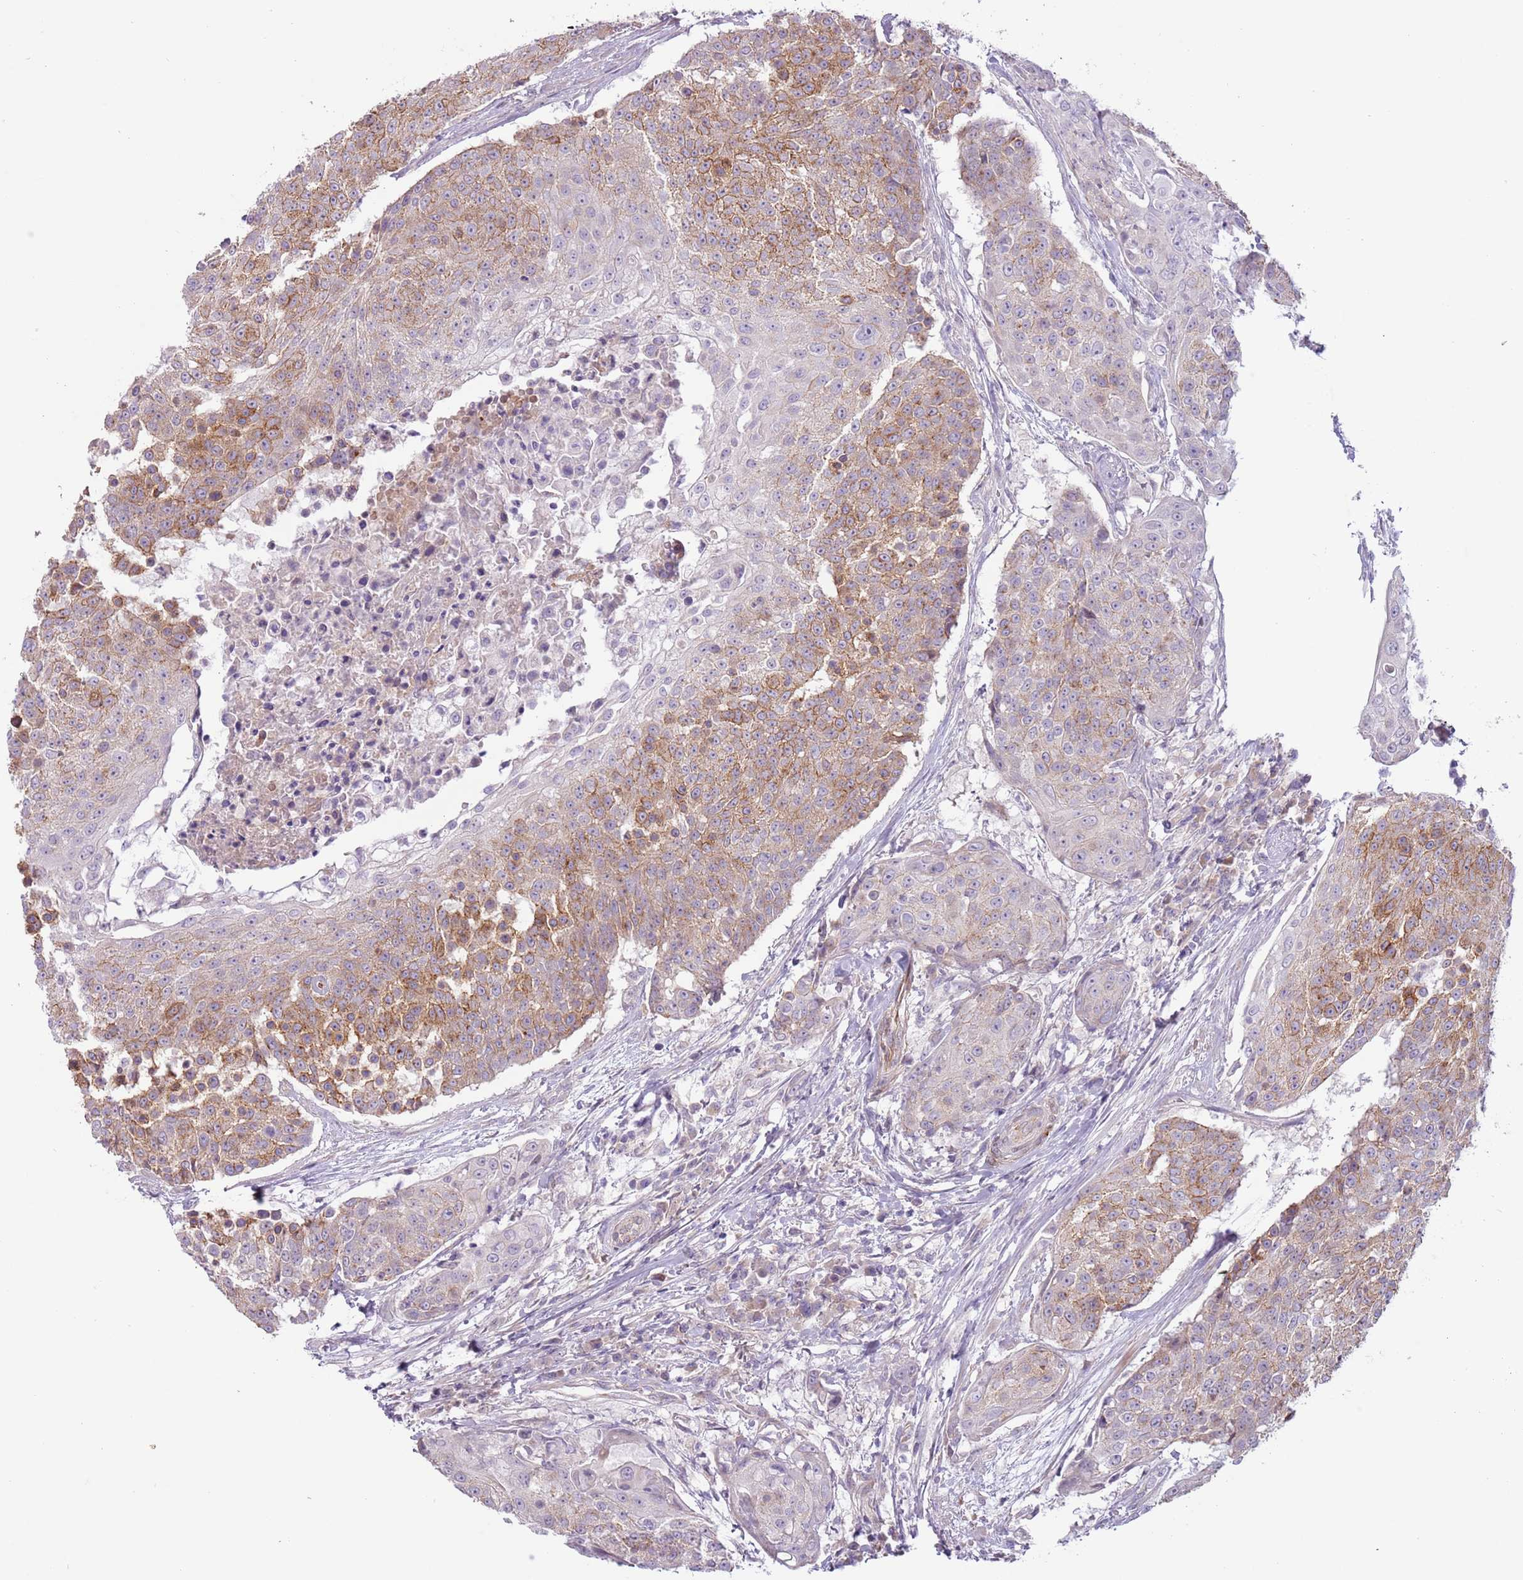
{"staining": {"intensity": "moderate", "quantity": "25%-75%", "location": "cytoplasmic/membranous"}, "tissue": "urothelial cancer", "cell_type": "Tumor cells", "image_type": "cancer", "snomed": [{"axis": "morphology", "description": "Urothelial carcinoma, High grade"}, {"axis": "topography", "description": "Urinary bladder"}], "caption": "Tumor cells show medium levels of moderate cytoplasmic/membranous positivity in about 25%-75% of cells in urothelial cancer.", "gene": "MRO", "patient": {"sex": "female", "age": 63}}